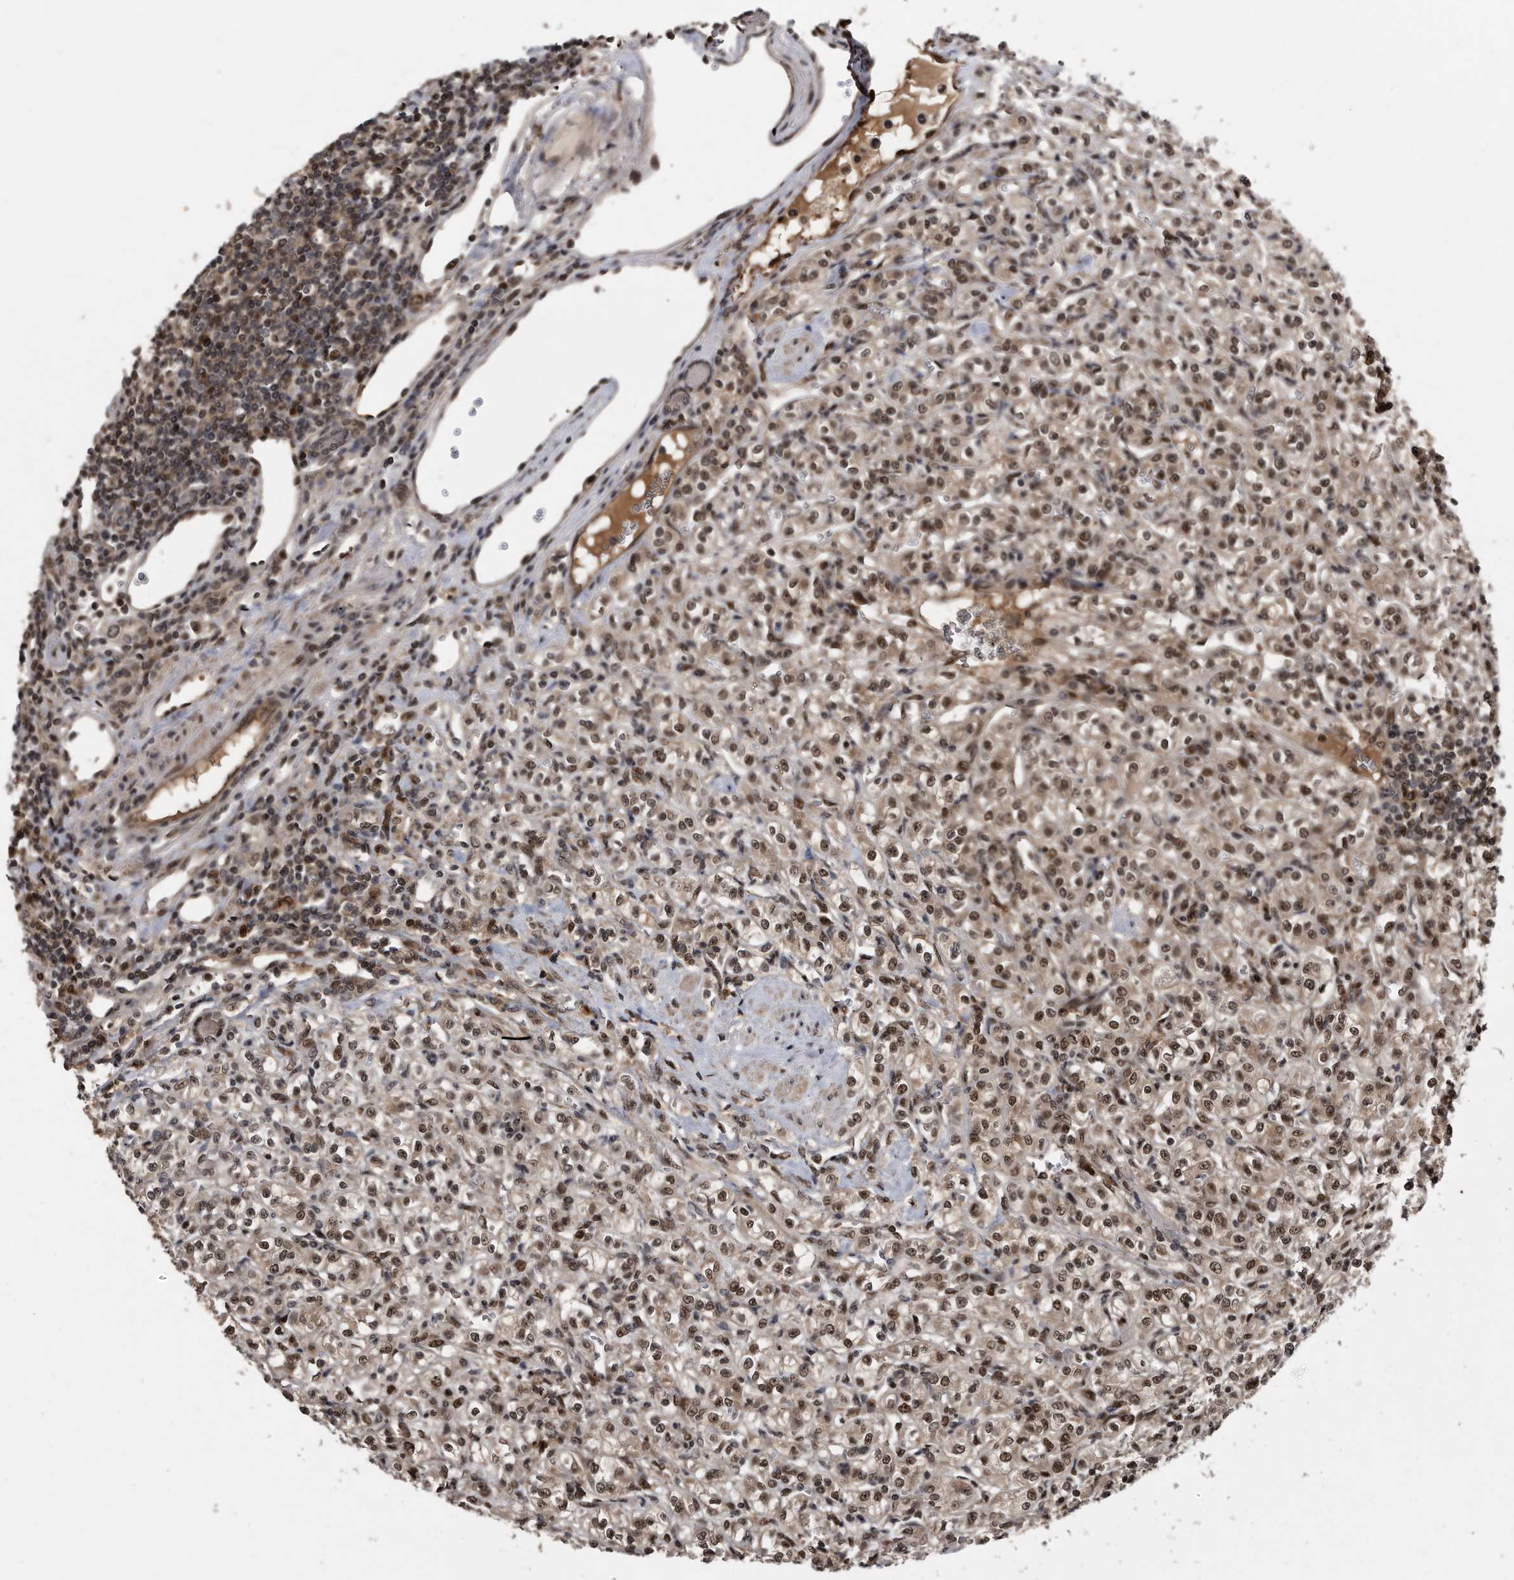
{"staining": {"intensity": "strong", "quantity": ">75%", "location": "cytoplasmic/membranous,nuclear"}, "tissue": "renal cancer", "cell_type": "Tumor cells", "image_type": "cancer", "snomed": [{"axis": "morphology", "description": "Adenocarcinoma, NOS"}, {"axis": "topography", "description": "Kidney"}], "caption": "Tumor cells exhibit high levels of strong cytoplasmic/membranous and nuclear expression in about >75% of cells in human renal cancer.", "gene": "RAD23B", "patient": {"sex": "male", "age": 77}}